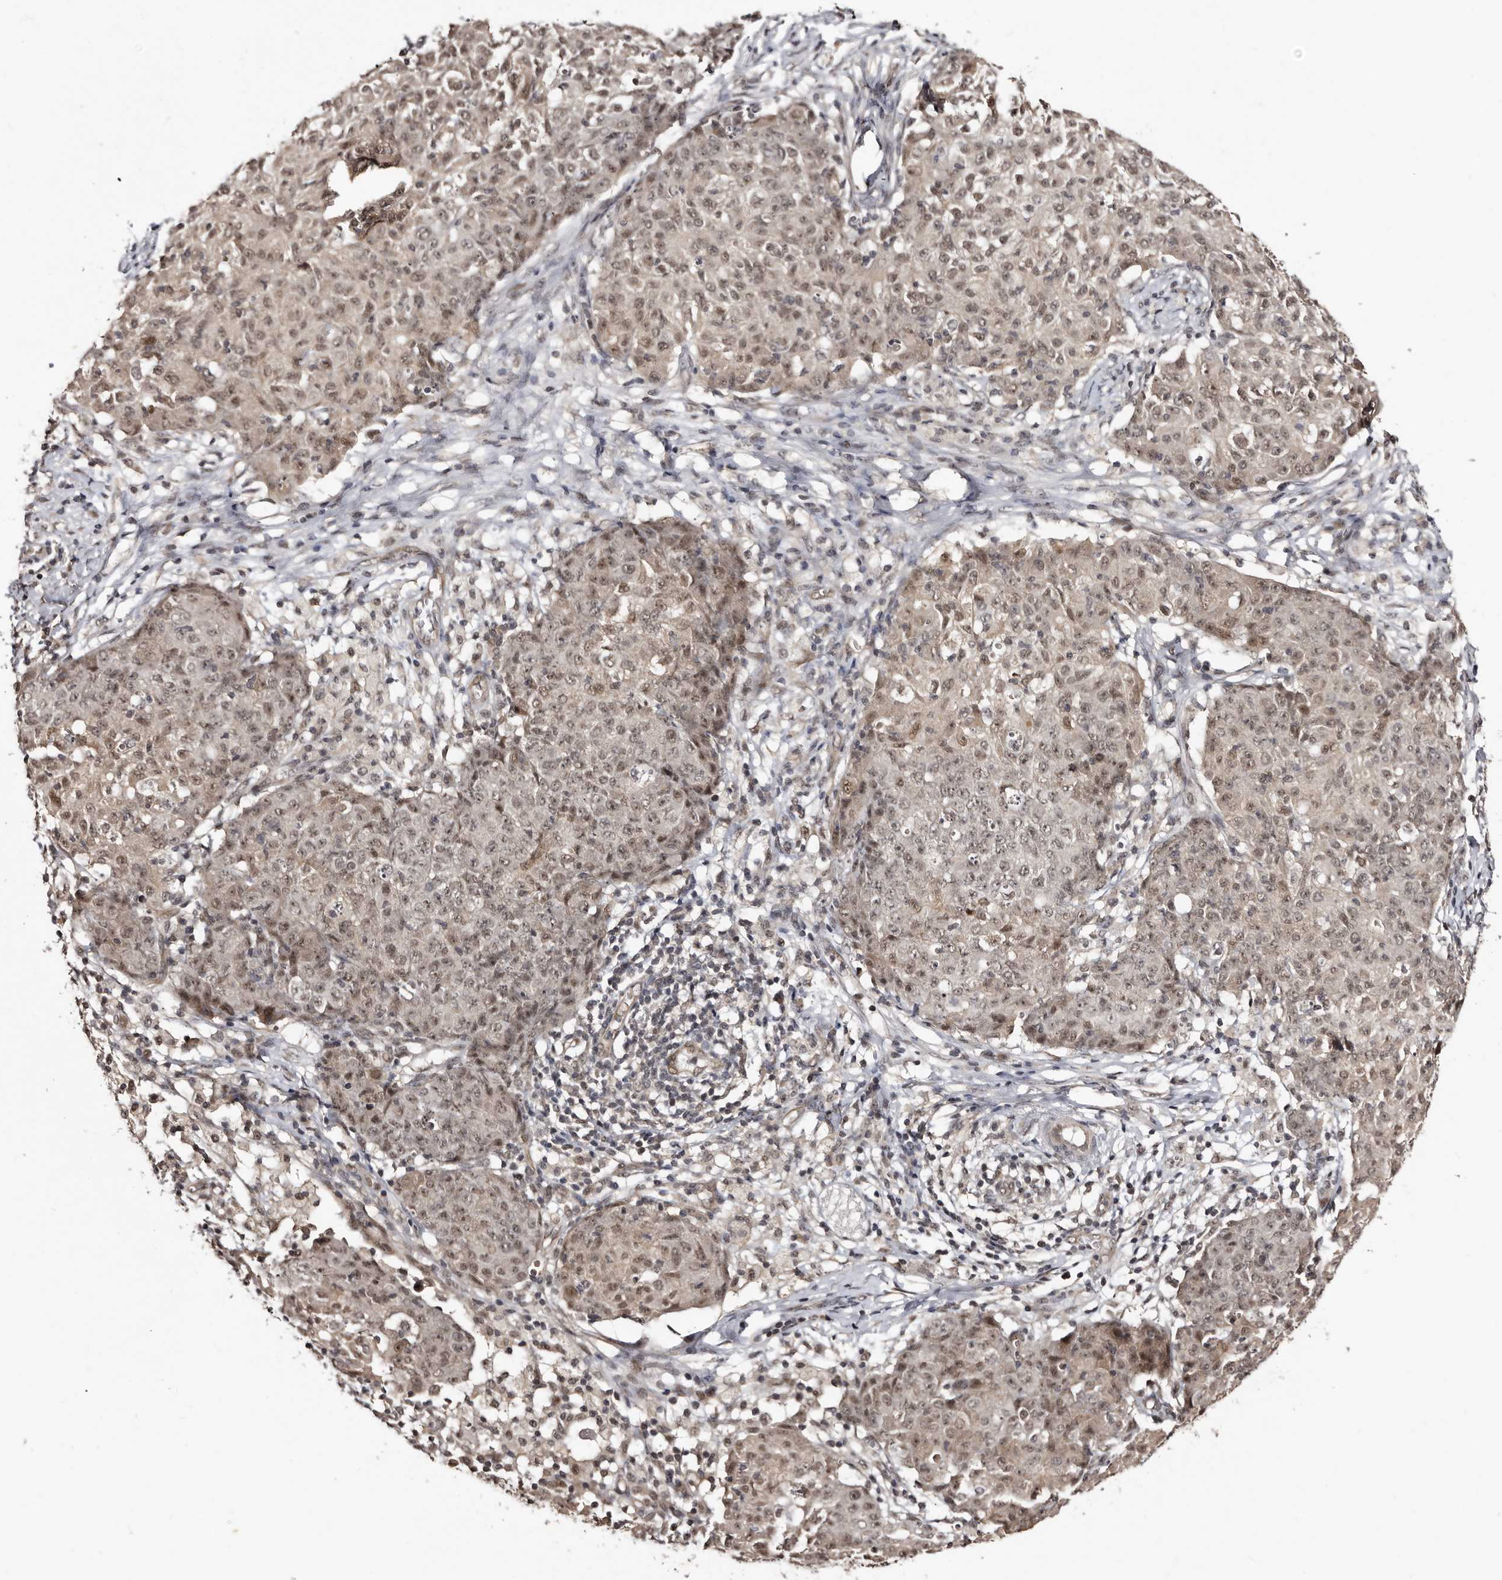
{"staining": {"intensity": "moderate", "quantity": ">75%", "location": "cytoplasmic/membranous"}, "tissue": "ovarian cancer", "cell_type": "Tumor cells", "image_type": "cancer", "snomed": [{"axis": "morphology", "description": "Carcinoma, endometroid"}, {"axis": "topography", "description": "Ovary"}], "caption": "Immunohistochemistry (IHC) (DAB (3,3'-diaminobenzidine)) staining of ovarian cancer (endometroid carcinoma) shows moderate cytoplasmic/membranous protein positivity in about >75% of tumor cells.", "gene": "TBC1D22B", "patient": {"sex": "female", "age": 42}}